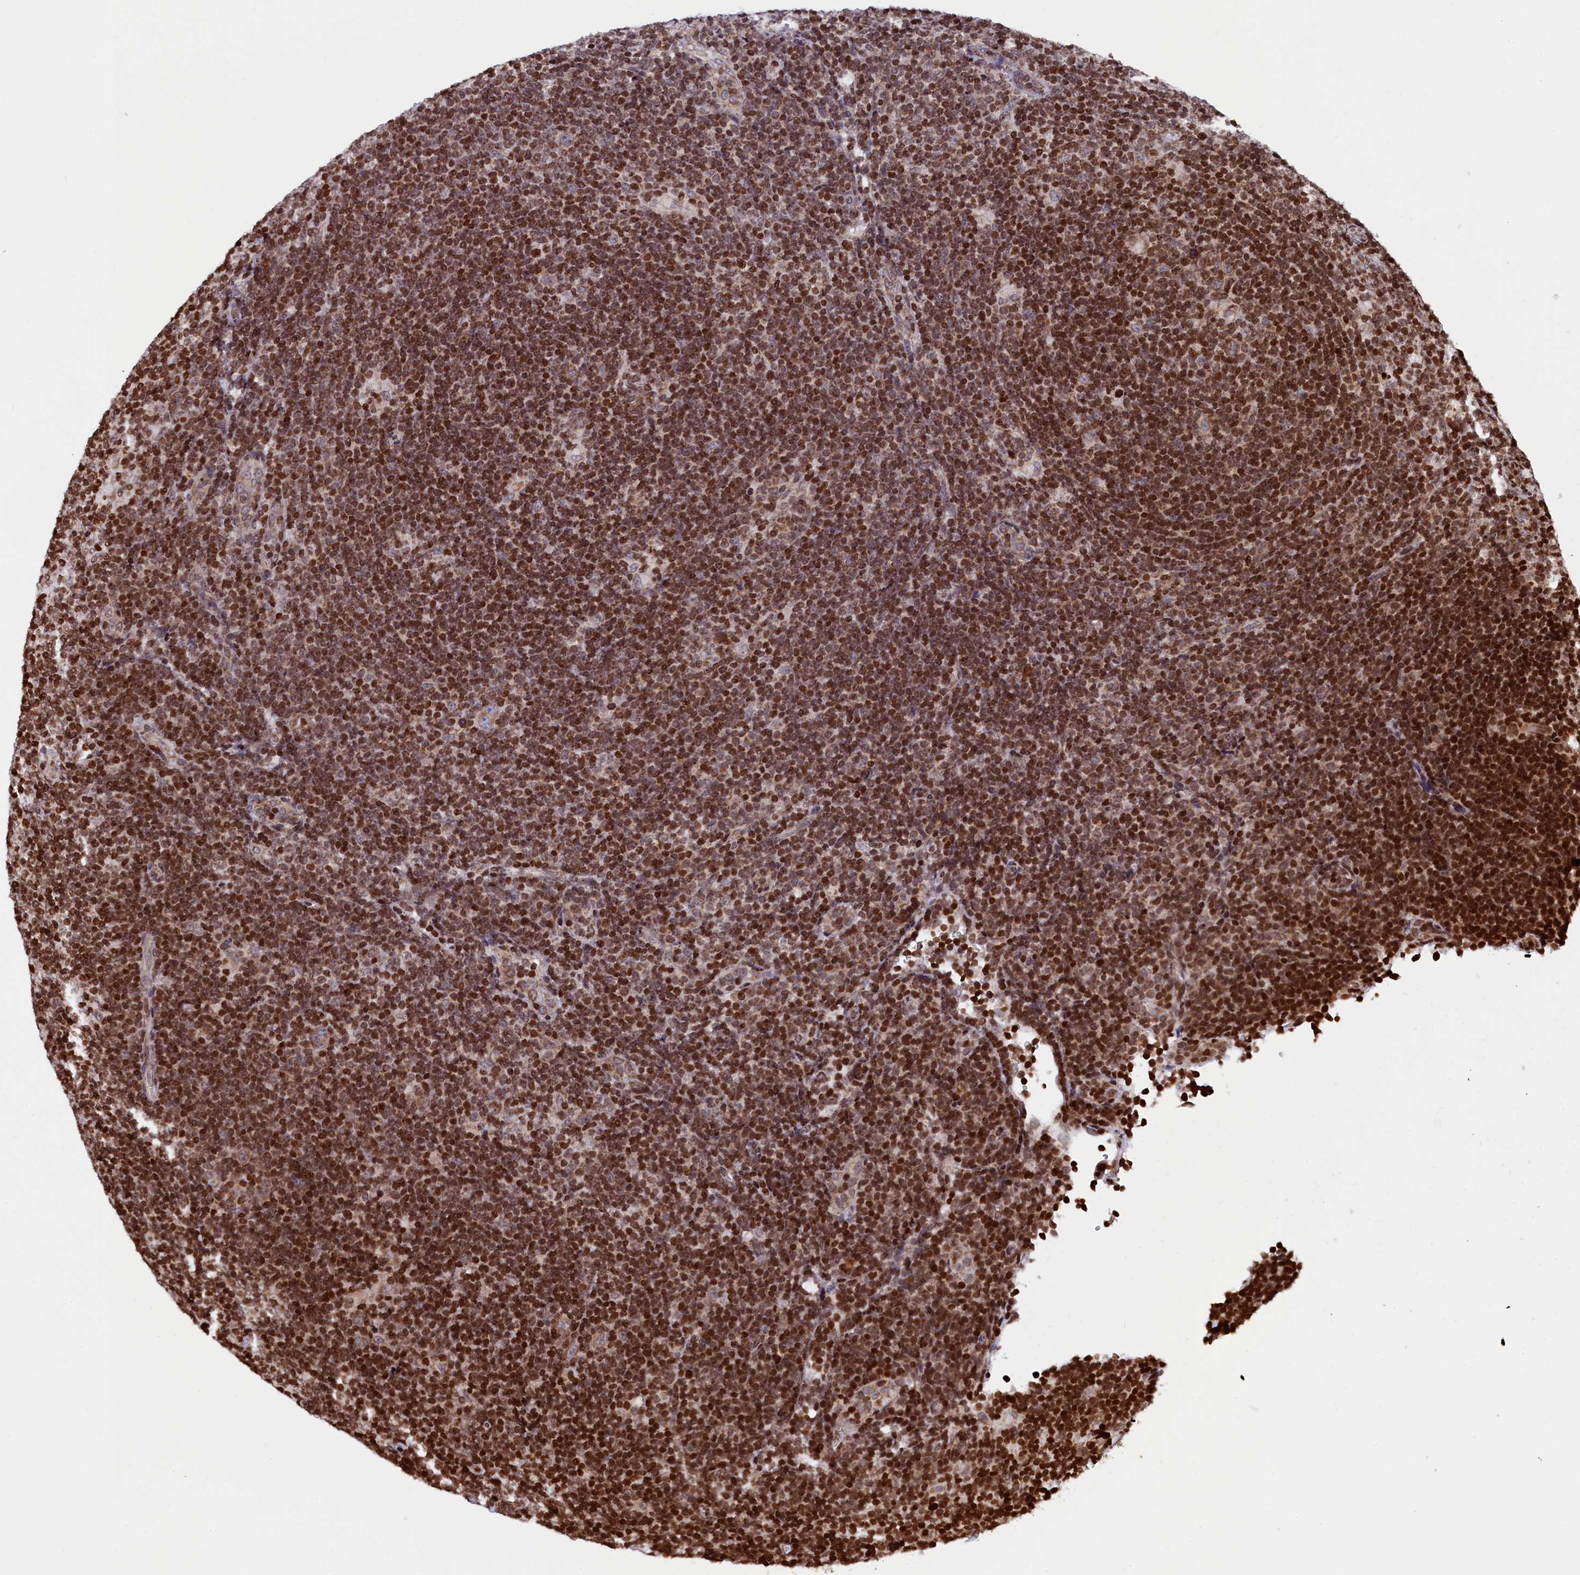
{"staining": {"intensity": "moderate", "quantity": ">75%", "location": "cytoplasmic/membranous"}, "tissue": "lymphoma", "cell_type": "Tumor cells", "image_type": "cancer", "snomed": [{"axis": "morphology", "description": "Hodgkin's disease, NOS"}, {"axis": "topography", "description": "Lymph node"}], "caption": "A photomicrograph of lymphoma stained for a protein reveals moderate cytoplasmic/membranous brown staining in tumor cells.", "gene": "TIMM29", "patient": {"sex": "female", "age": 57}}